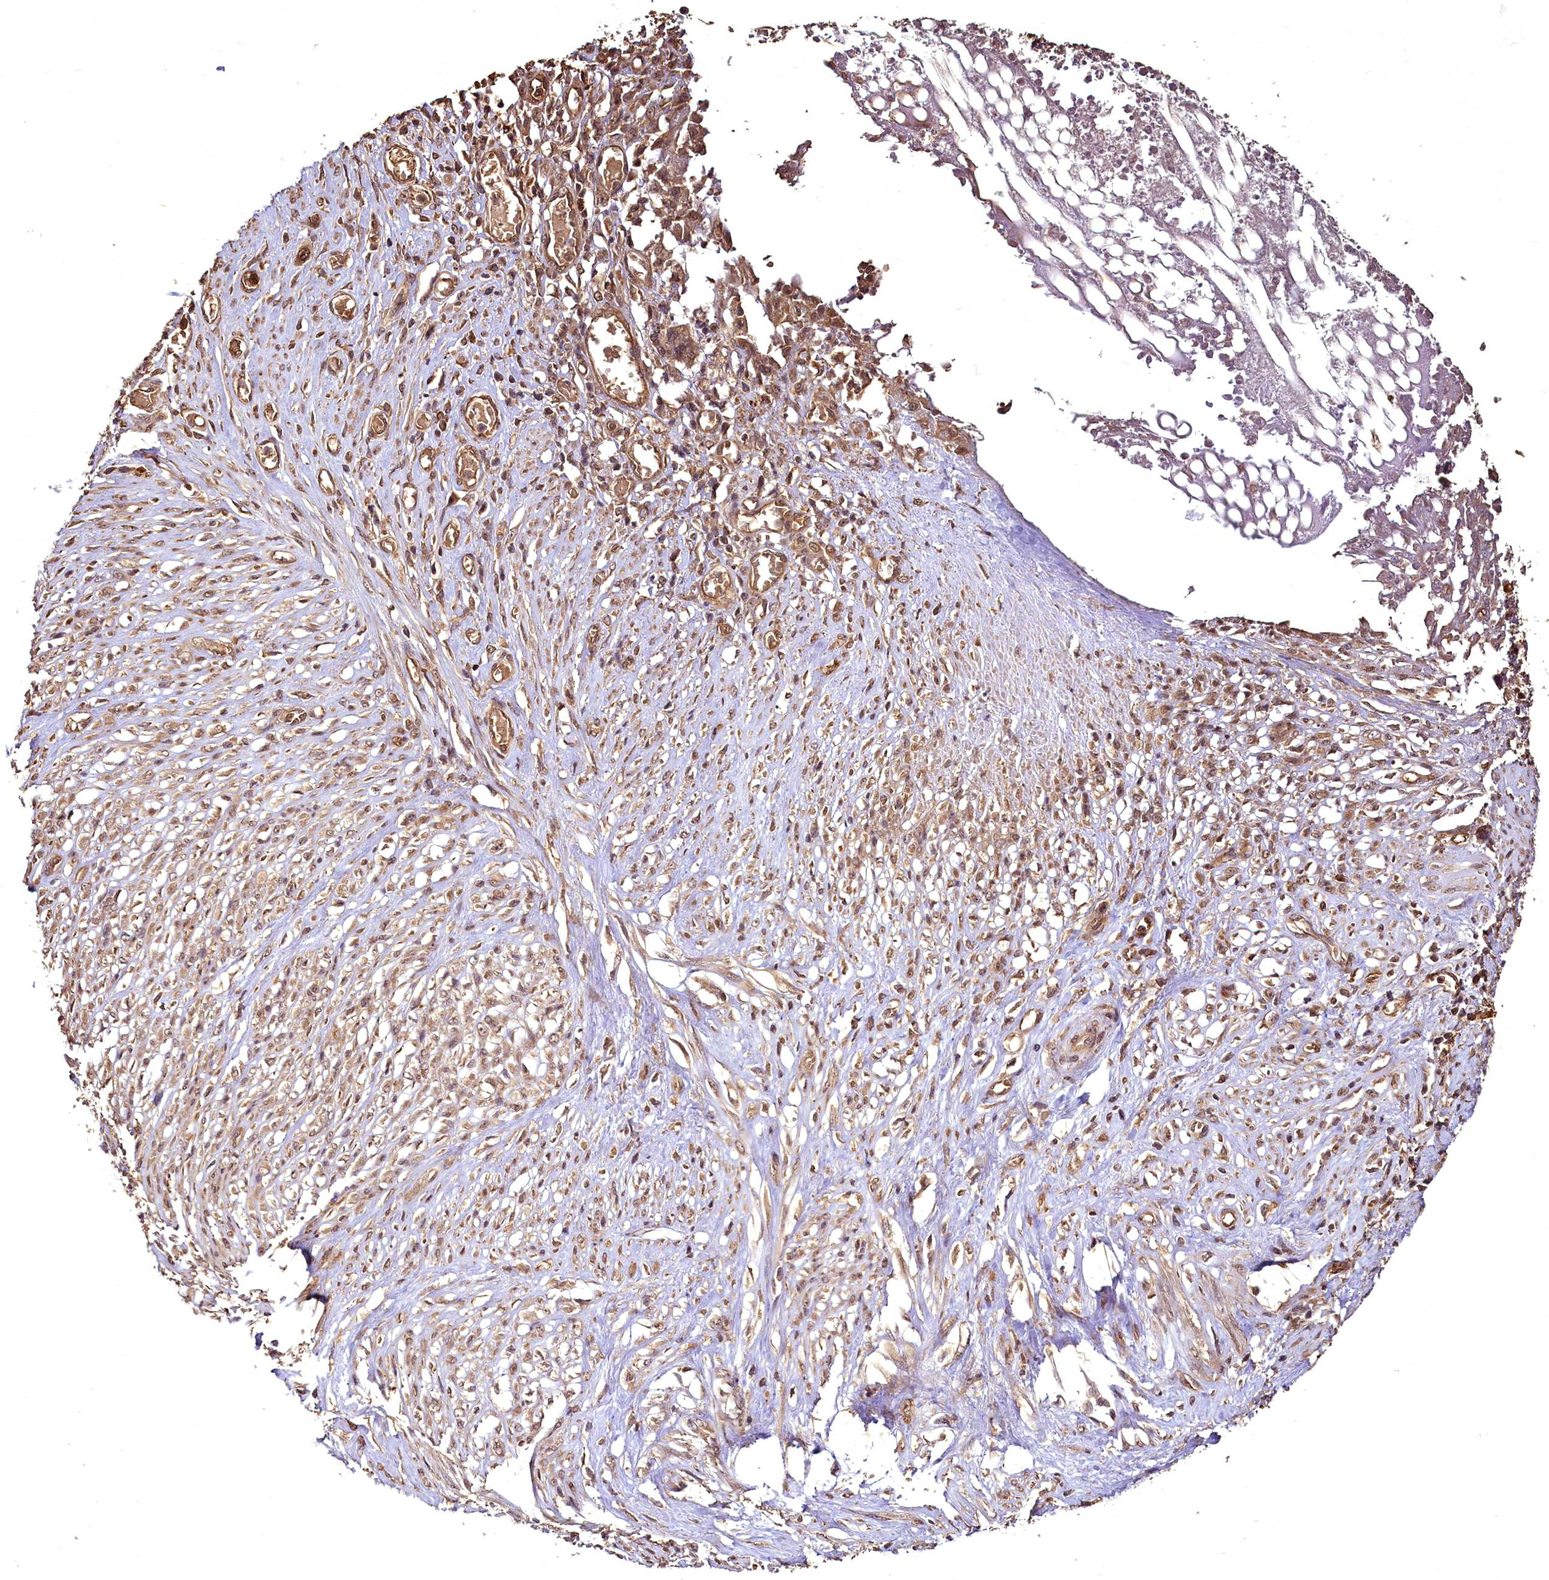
{"staining": {"intensity": "moderate", "quantity": ">75%", "location": "cytoplasmic/membranous"}, "tissue": "stomach cancer", "cell_type": "Tumor cells", "image_type": "cancer", "snomed": [{"axis": "morphology", "description": "Adenocarcinoma, NOS"}, {"axis": "morphology", "description": "Adenocarcinoma, High grade"}, {"axis": "topography", "description": "Stomach, upper"}, {"axis": "topography", "description": "Stomach, lower"}], "caption": "A histopathology image of high-grade adenocarcinoma (stomach) stained for a protein reveals moderate cytoplasmic/membranous brown staining in tumor cells.", "gene": "VPS51", "patient": {"sex": "female", "age": 65}}